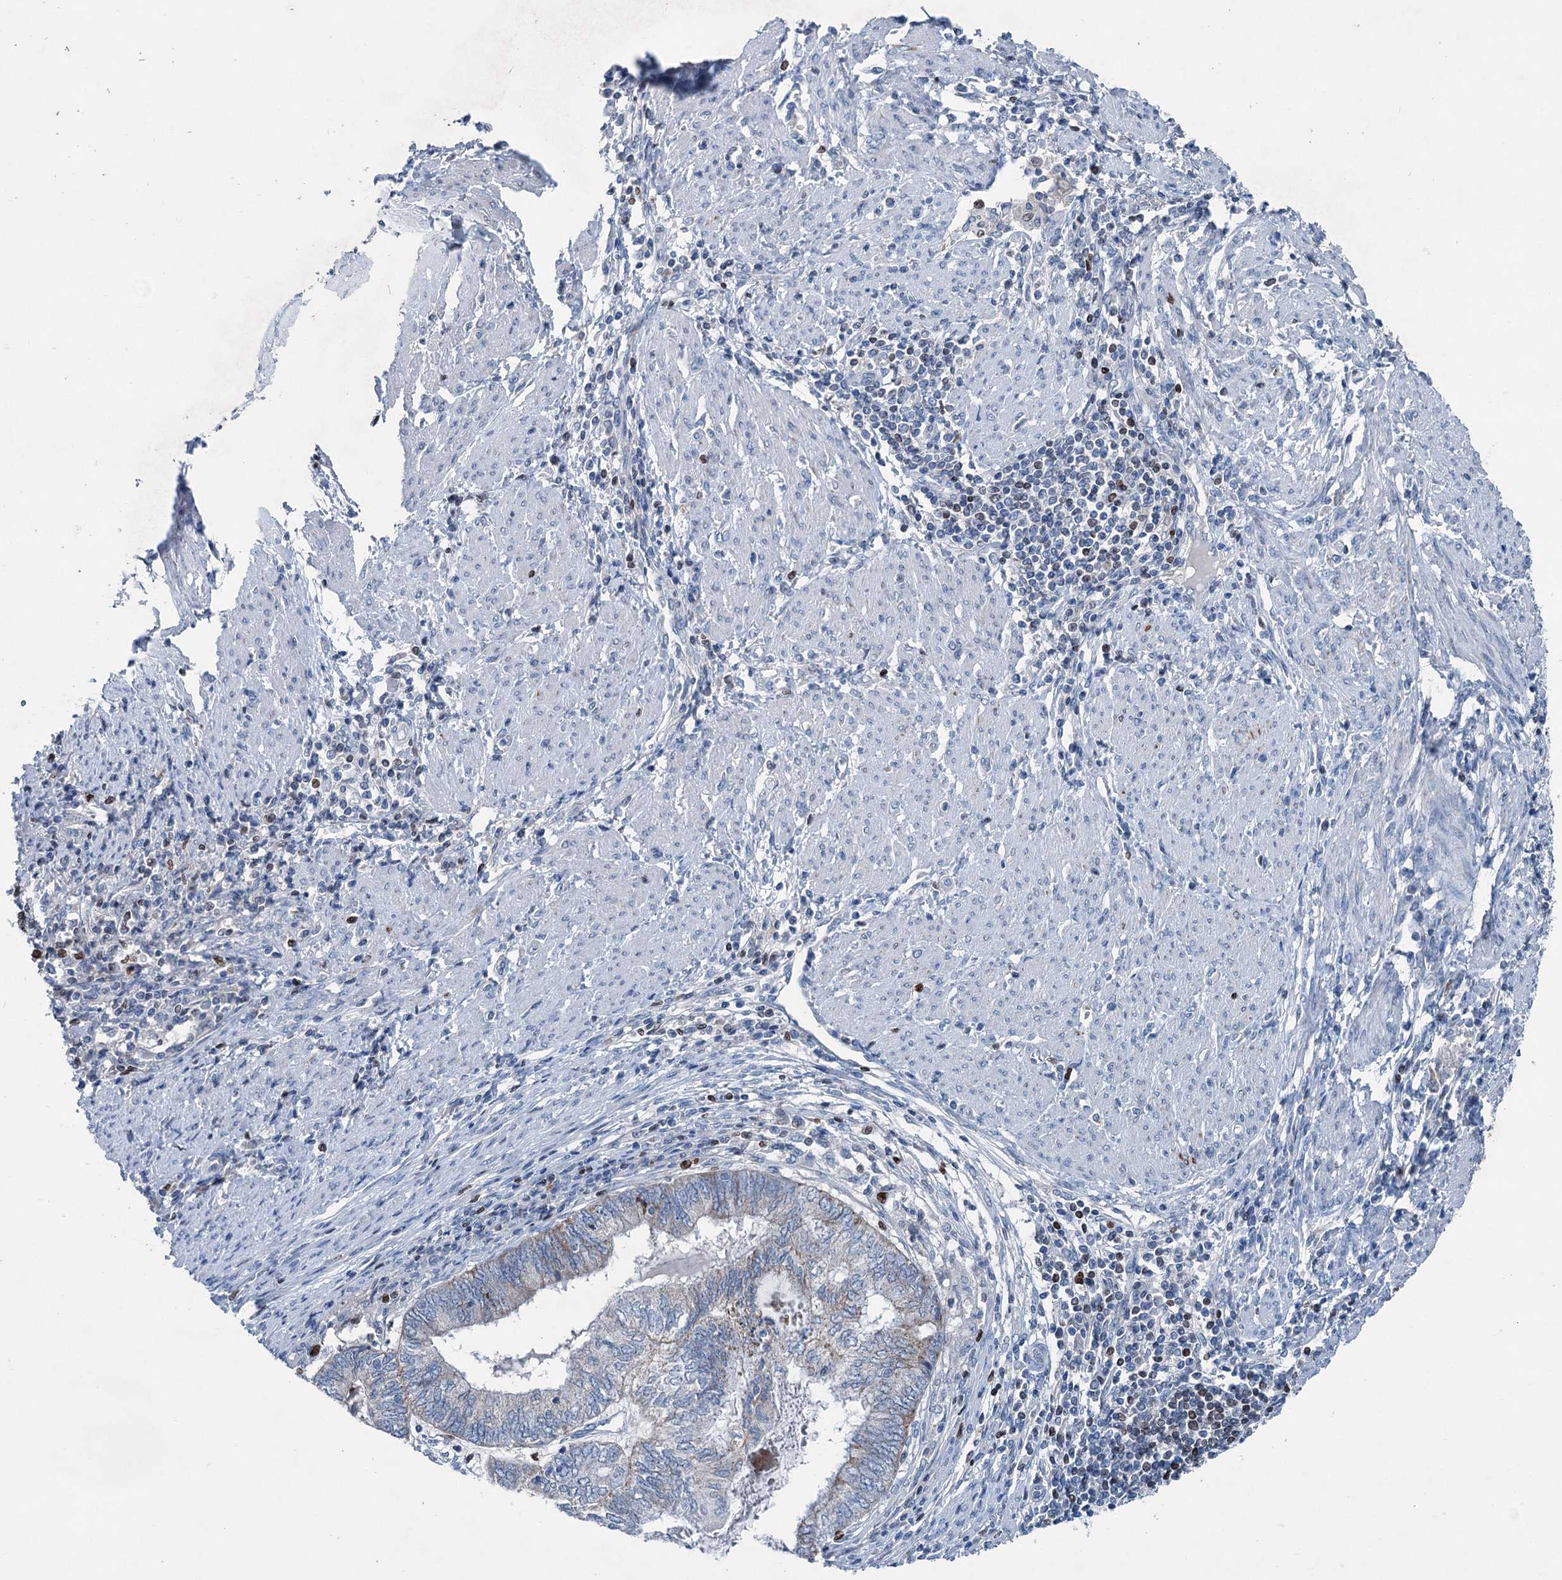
{"staining": {"intensity": "moderate", "quantity": "25%-75%", "location": "cytoplasmic/membranous"}, "tissue": "endometrial cancer", "cell_type": "Tumor cells", "image_type": "cancer", "snomed": [{"axis": "morphology", "description": "Adenocarcinoma, NOS"}, {"axis": "topography", "description": "Uterus"}, {"axis": "topography", "description": "Endometrium"}], "caption": "A micrograph of human endometrial adenocarcinoma stained for a protein reveals moderate cytoplasmic/membranous brown staining in tumor cells. The staining was performed using DAB to visualize the protein expression in brown, while the nuclei were stained in blue with hematoxylin (Magnification: 20x).", "gene": "ELP4", "patient": {"sex": "female", "age": 70}}